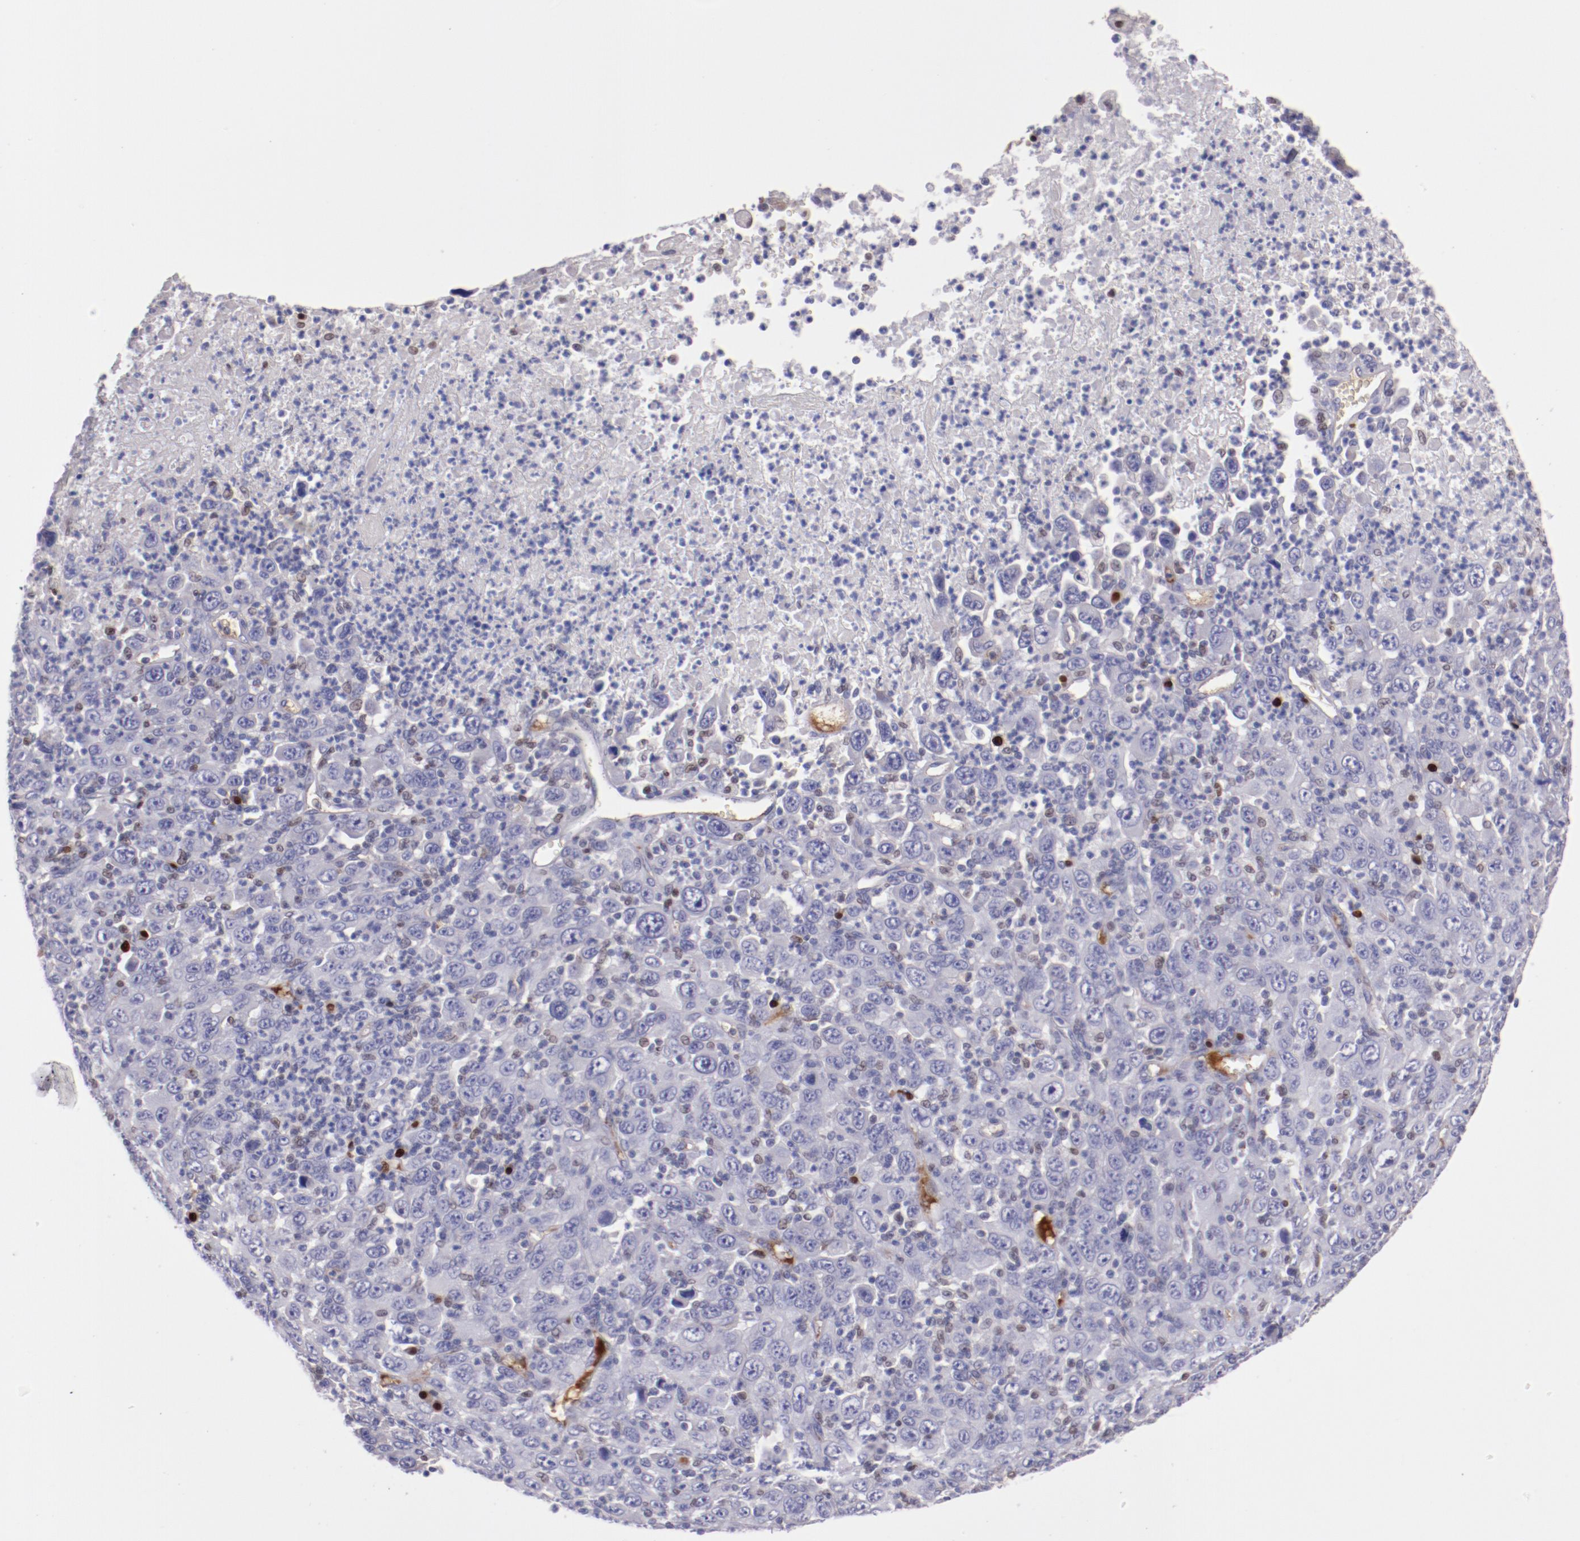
{"staining": {"intensity": "weak", "quantity": "25%-75%", "location": "cytoplasmic/membranous"}, "tissue": "melanoma", "cell_type": "Tumor cells", "image_type": "cancer", "snomed": [{"axis": "morphology", "description": "Malignant melanoma, Metastatic site"}, {"axis": "topography", "description": "Skin"}], "caption": "This histopathology image shows malignant melanoma (metastatic site) stained with immunohistochemistry to label a protein in brown. The cytoplasmic/membranous of tumor cells show weak positivity for the protein. Nuclei are counter-stained blue.", "gene": "IRF8", "patient": {"sex": "female", "age": 56}}